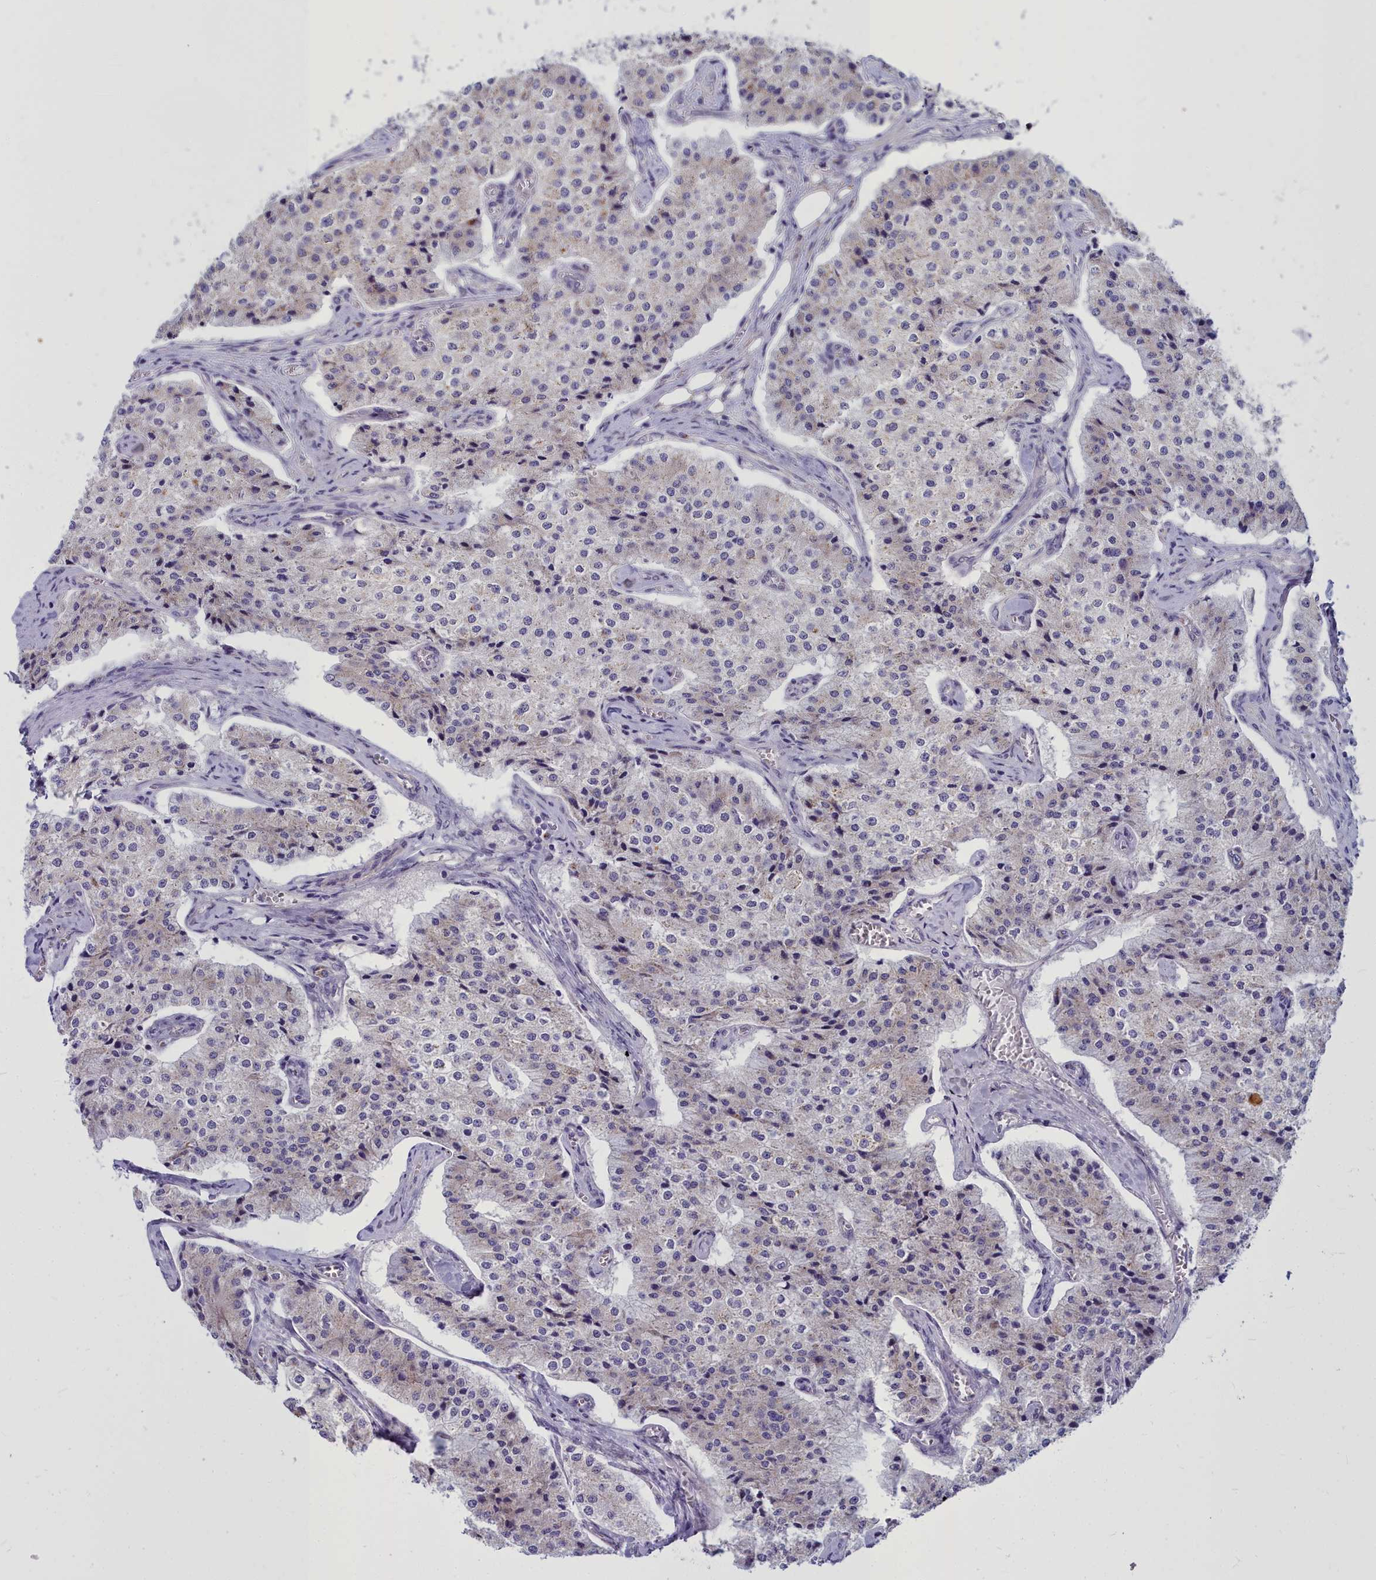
{"staining": {"intensity": "weak", "quantity": "<25%", "location": "cytoplasmic/membranous"}, "tissue": "carcinoid", "cell_type": "Tumor cells", "image_type": "cancer", "snomed": [{"axis": "morphology", "description": "Carcinoid, malignant, NOS"}, {"axis": "topography", "description": "Colon"}], "caption": "IHC histopathology image of human carcinoid (malignant) stained for a protein (brown), which exhibits no expression in tumor cells. (Stains: DAB (3,3'-diaminobenzidine) IHC with hematoxylin counter stain, Microscopy: brightfield microscopy at high magnification).", "gene": "WDPCP", "patient": {"sex": "female", "age": 52}}